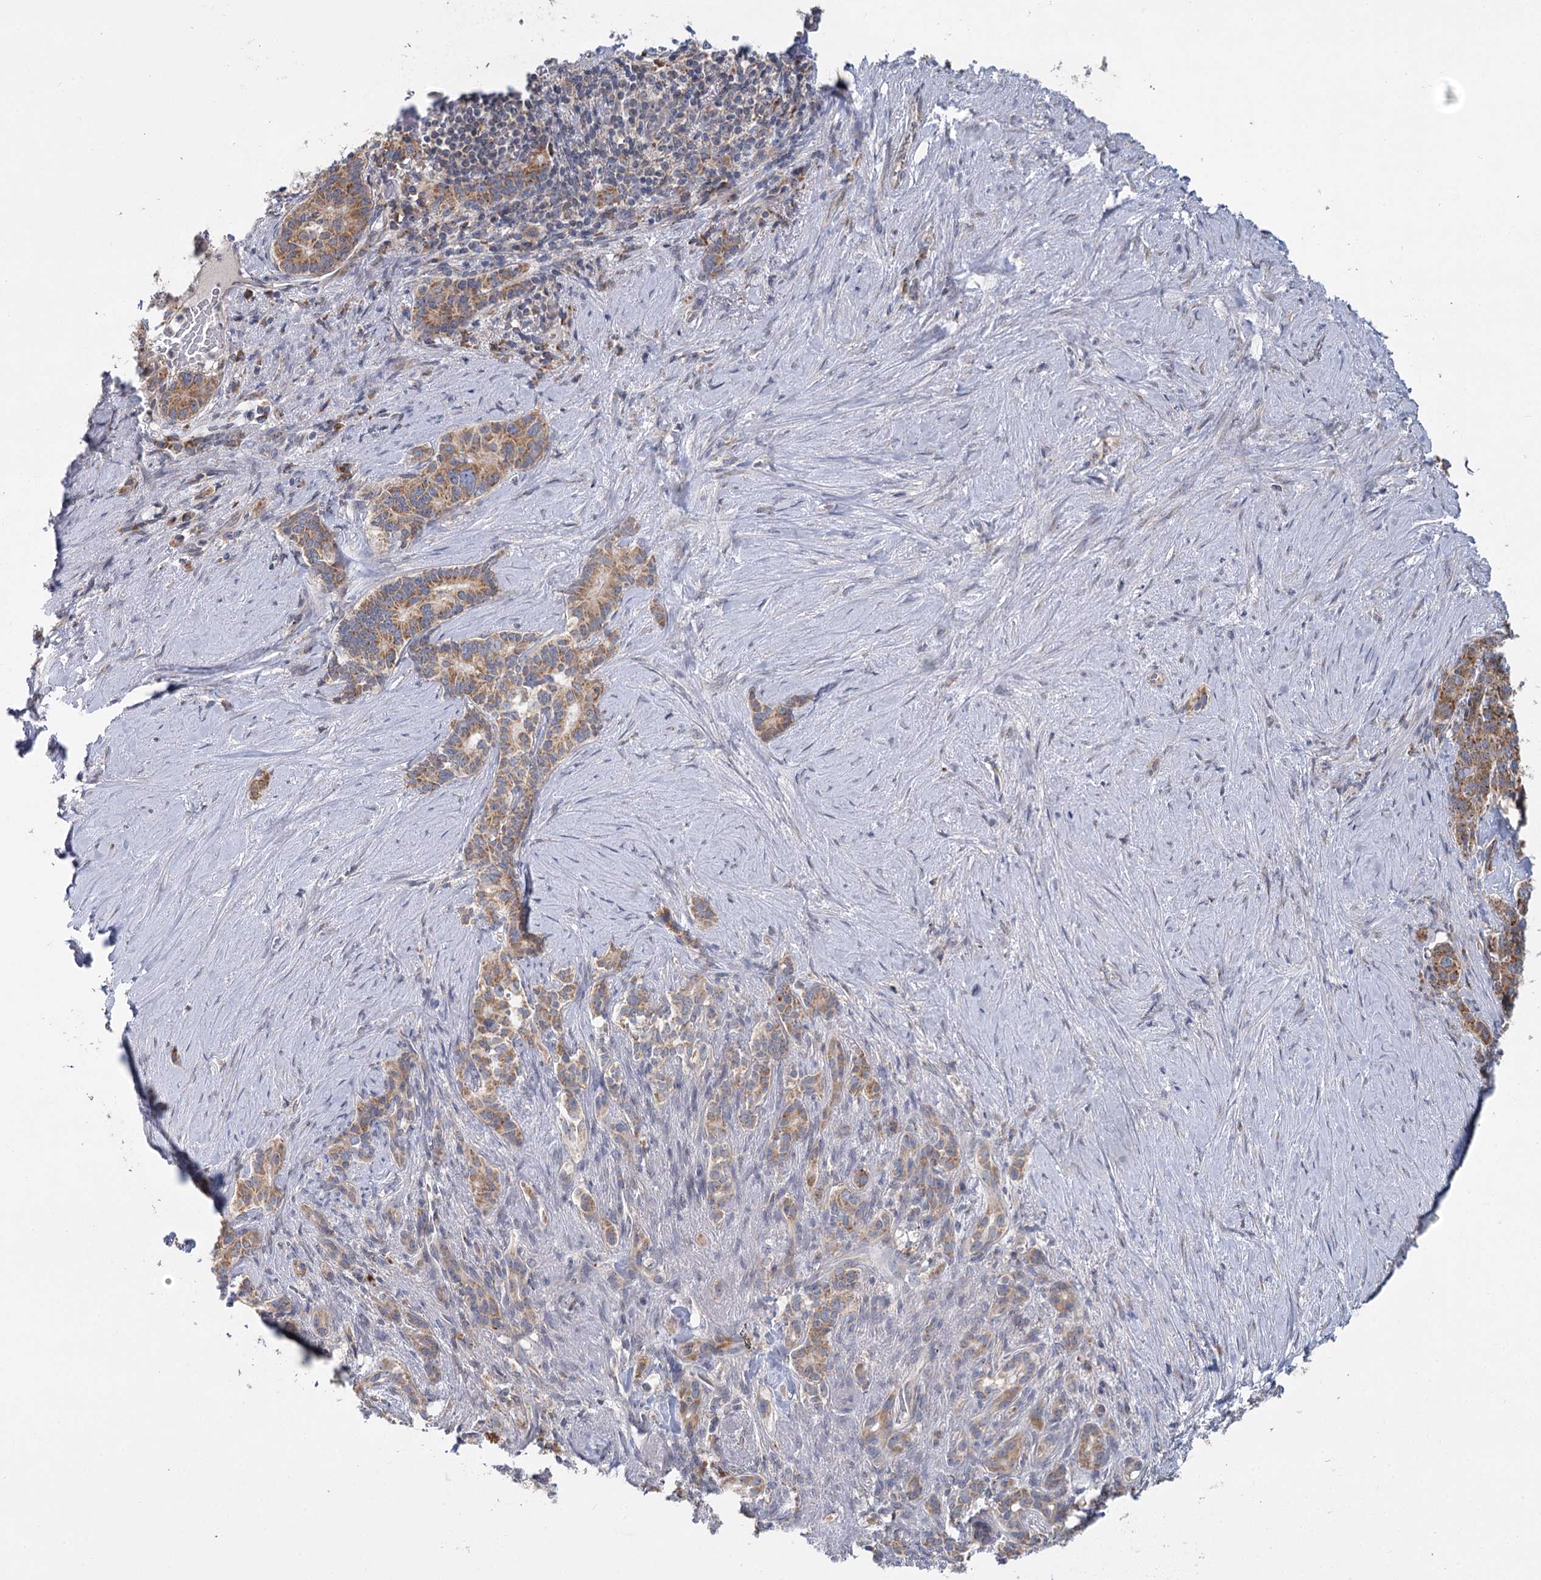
{"staining": {"intensity": "moderate", "quantity": ">75%", "location": "cytoplasmic/membranous"}, "tissue": "pancreatic cancer", "cell_type": "Tumor cells", "image_type": "cancer", "snomed": [{"axis": "morphology", "description": "Adenocarcinoma, NOS"}, {"axis": "topography", "description": "Pancreas"}], "caption": "The immunohistochemical stain highlights moderate cytoplasmic/membranous staining in tumor cells of pancreatic cancer (adenocarcinoma) tissue. (brown staining indicates protein expression, while blue staining denotes nuclei).", "gene": "ACOX2", "patient": {"sex": "female", "age": 74}}